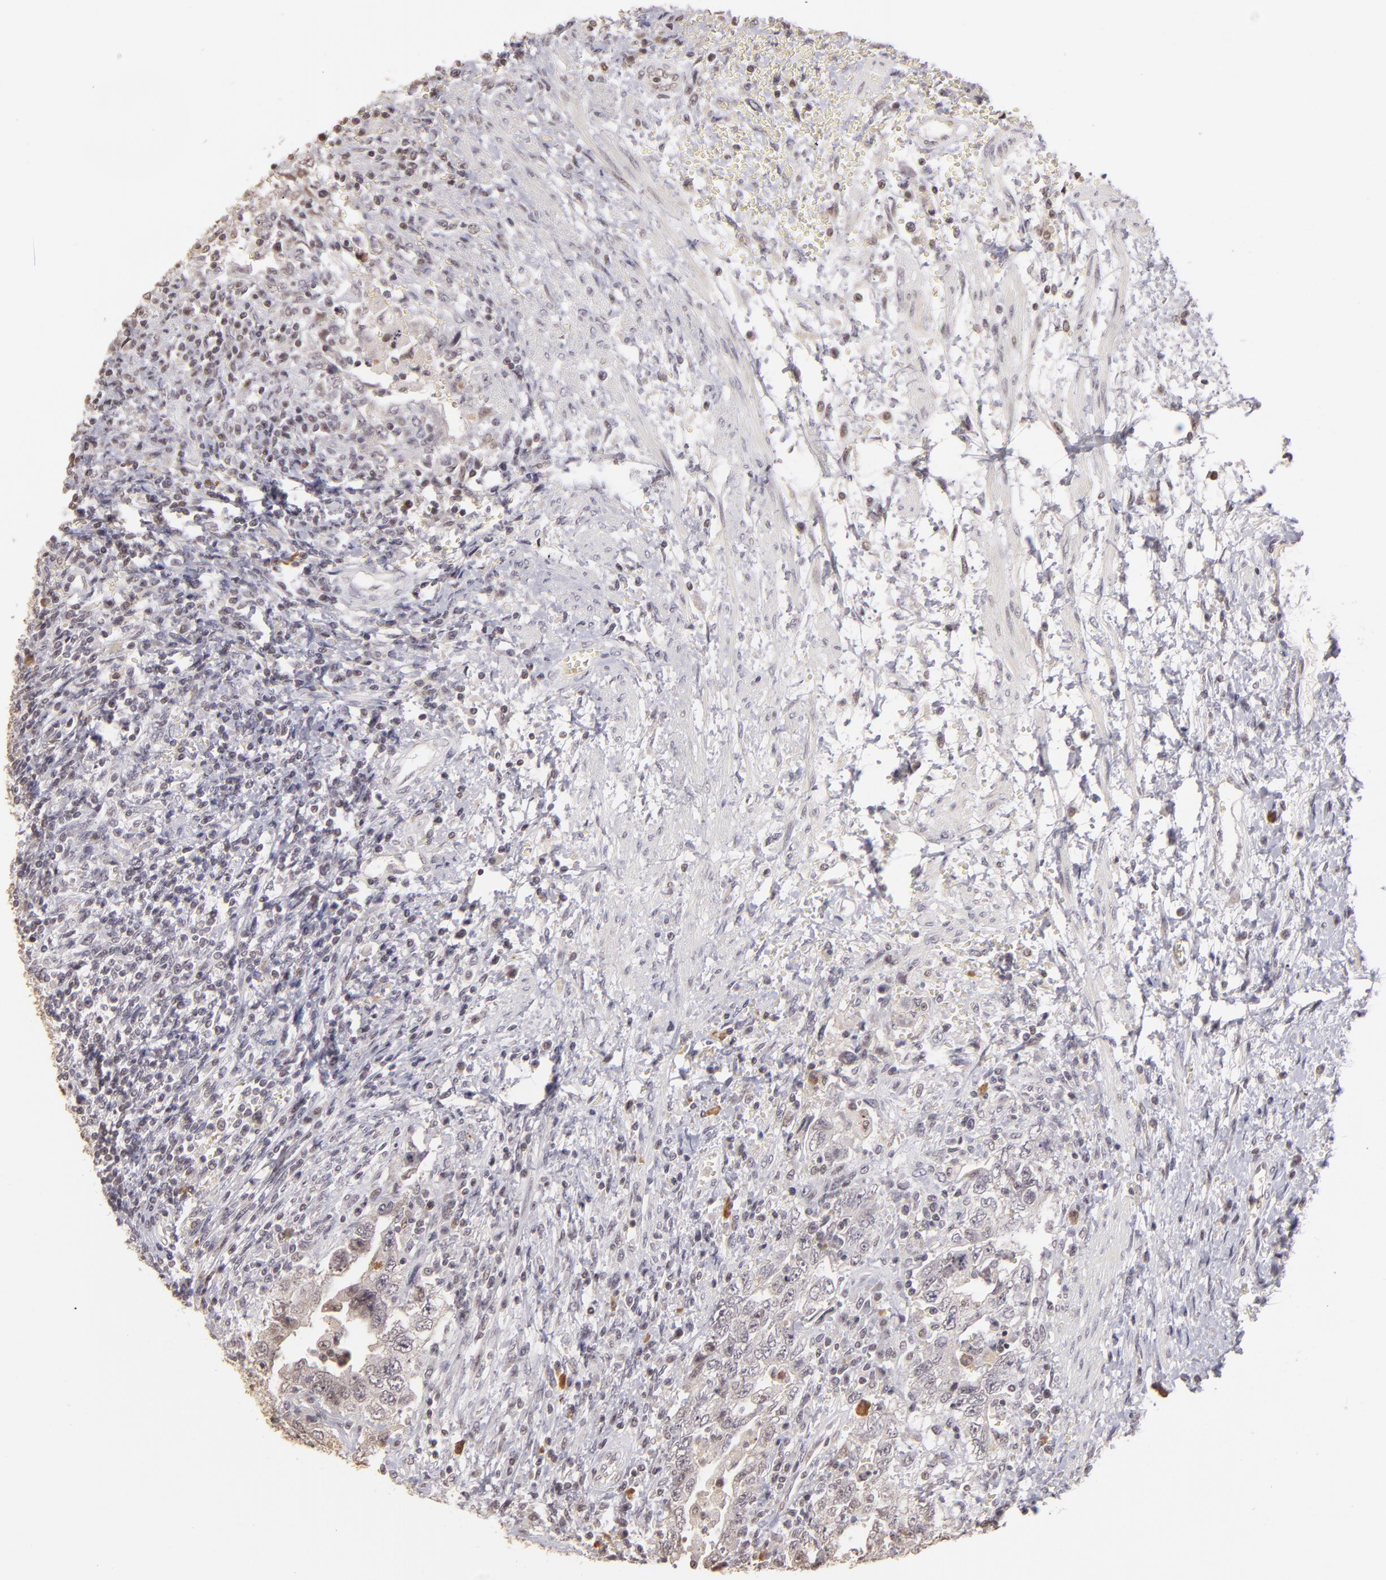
{"staining": {"intensity": "weak", "quantity": "<25%", "location": "nuclear"}, "tissue": "testis cancer", "cell_type": "Tumor cells", "image_type": "cancer", "snomed": [{"axis": "morphology", "description": "Carcinoma, Embryonal, NOS"}, {"axis": "topography", "description": "Testis"}], "caption": "Immunohistochemistry (IHC) photomicrograph of embryonal carcinoma (testis) stained for a protein (brown), which displays no staining in tumor cells. The staining was performed using DAB to visualize the protein expression in brown, while the nuclei were stained in blue with hematoxylin (Magnification: 20x).", "gene": "RARB", "patient": {"sex": "male", "age": 26}}